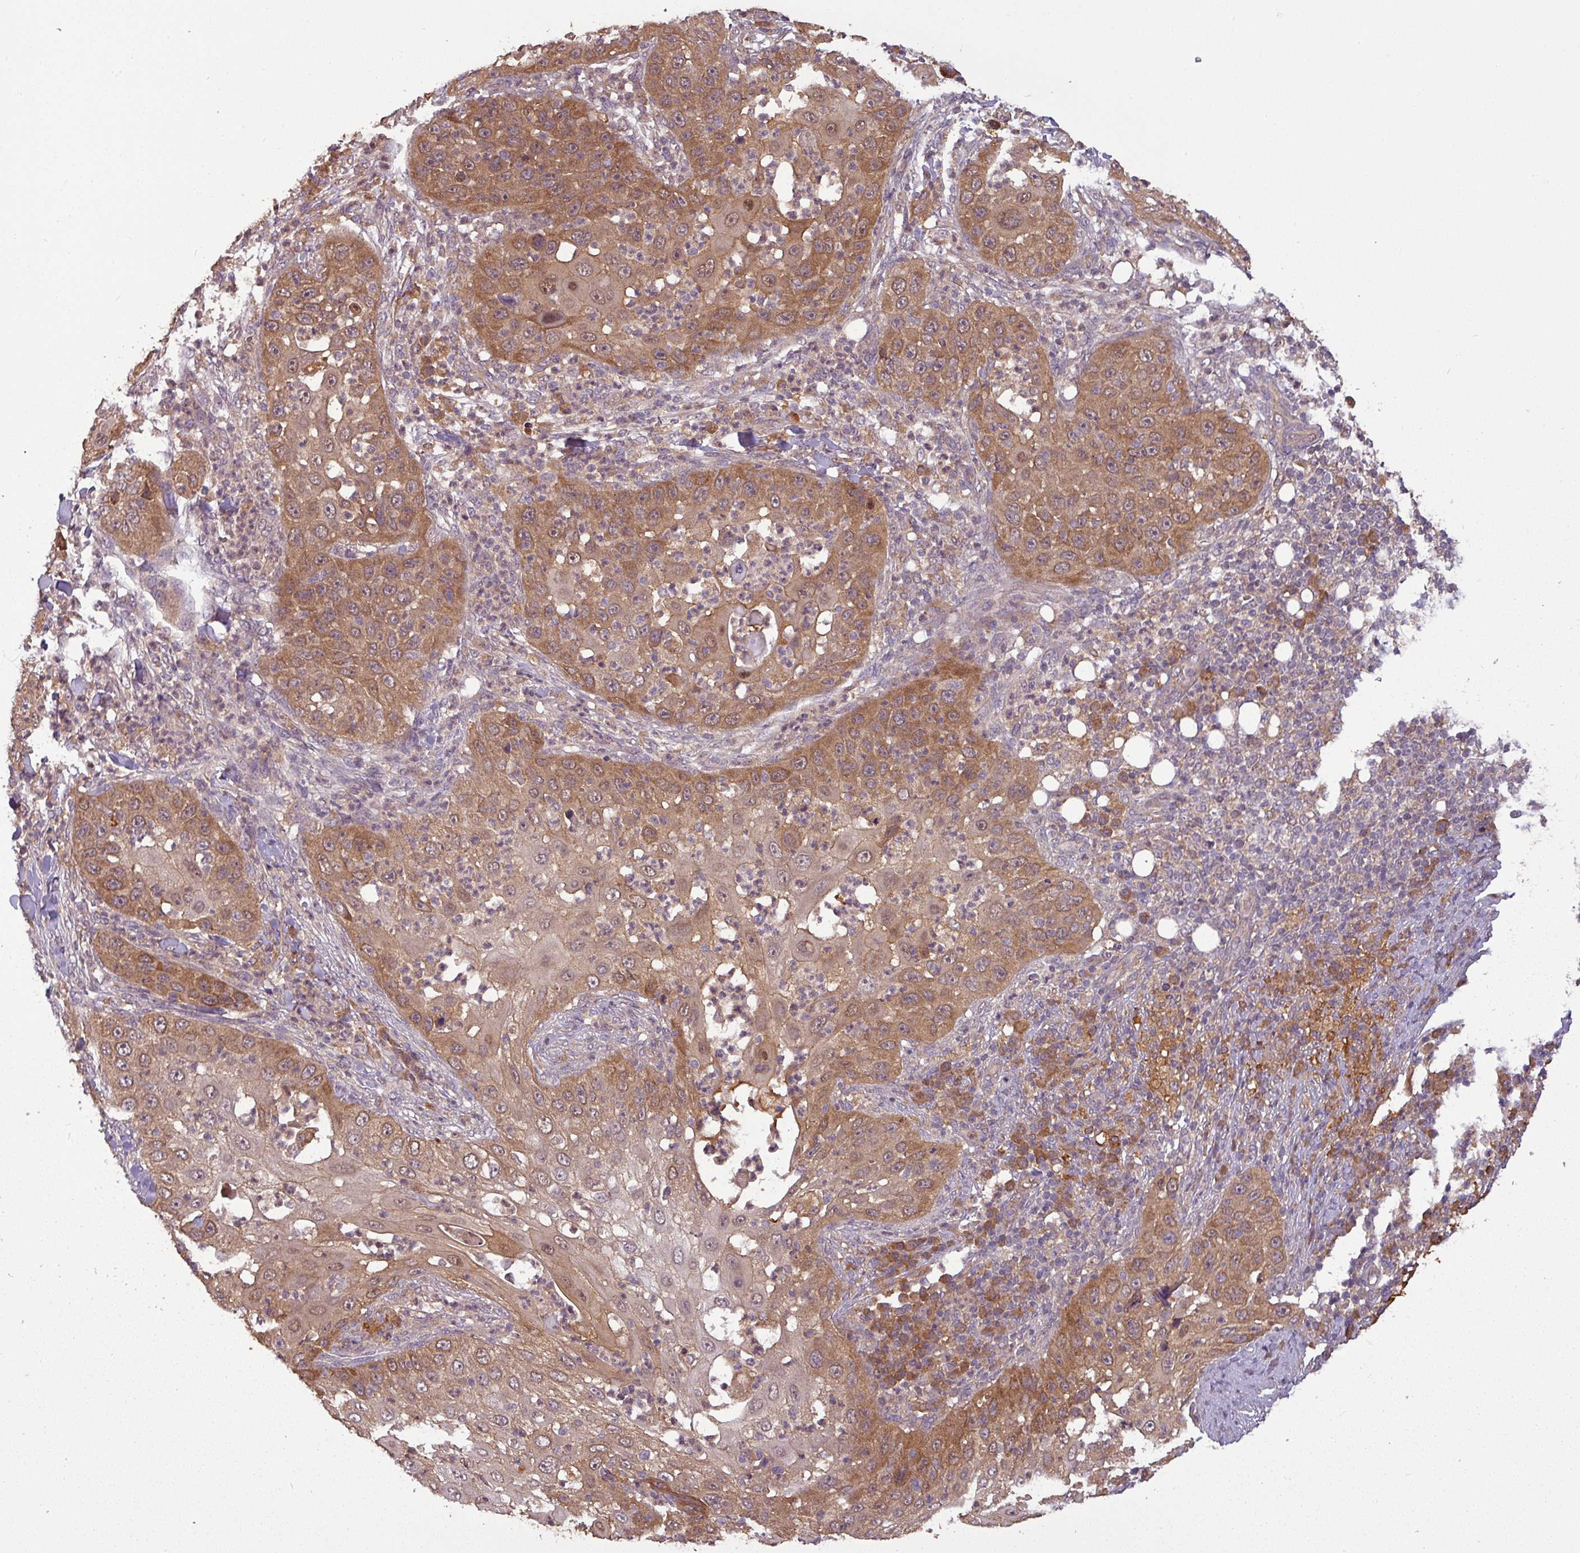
{"staining": {"intensity": "moderate", "quantity": ">75%", "location": "cytoplasmic/membranous"}, "tissue": "skin cancer", "cell_type": "Tumor cells", "image_type": "cancer", "snomed": [{"axis": "morphology", "description": "Squamous cell carcinoma, NOS"}, {"axis": "topography", "description": "Skin"}], "caption": "Protein staining by immunohistochemistry shows moderate cytoplasmic/membranous expression in approximately >75% of tumor cells in squamous cell carcinoma (skin).", "gene": "NT5C3A", "patient": {"sex": "female", "age": 44}}